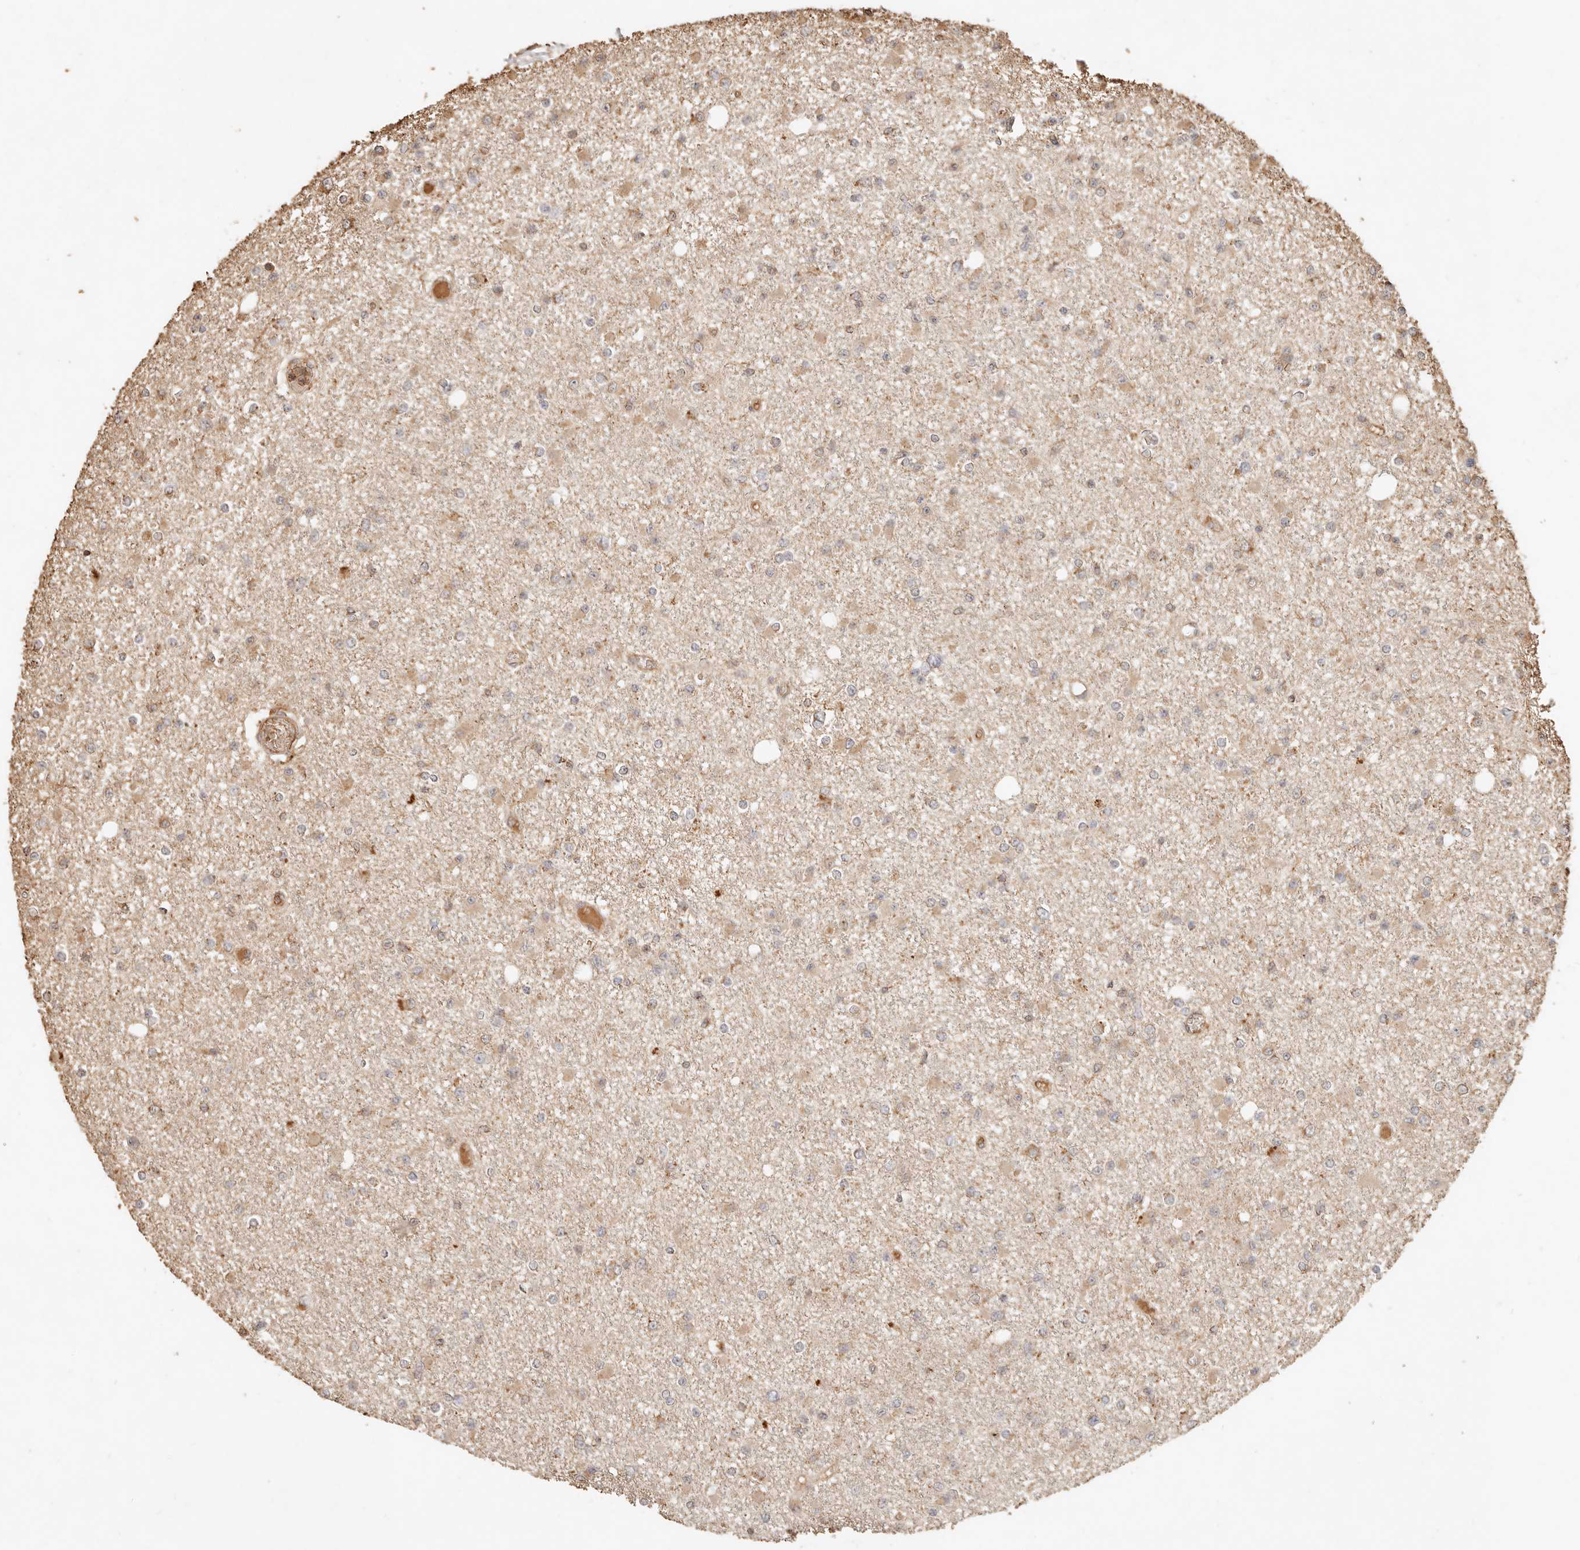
{"staining": {"intensity": "weak", "quantity": "25%-75%", "location": "cytoplasmic/membranous"}, "tissue": "glioma", "cell_type": "Tumor cells", "image_type": "cancer", "snomed": [{"axis": "morphology", "description": "Glioma, malignant, Low grade"}, {"axis": "topography", "description": "Brain"}], "caption": "This is an image of IHC staining of low-grade glioma (malignant), which shows weak expression in the cytoplasmic/membranous of tumor cells.", "gene": "FAM180B", "patient": {"sex": "female", "age": 22}}